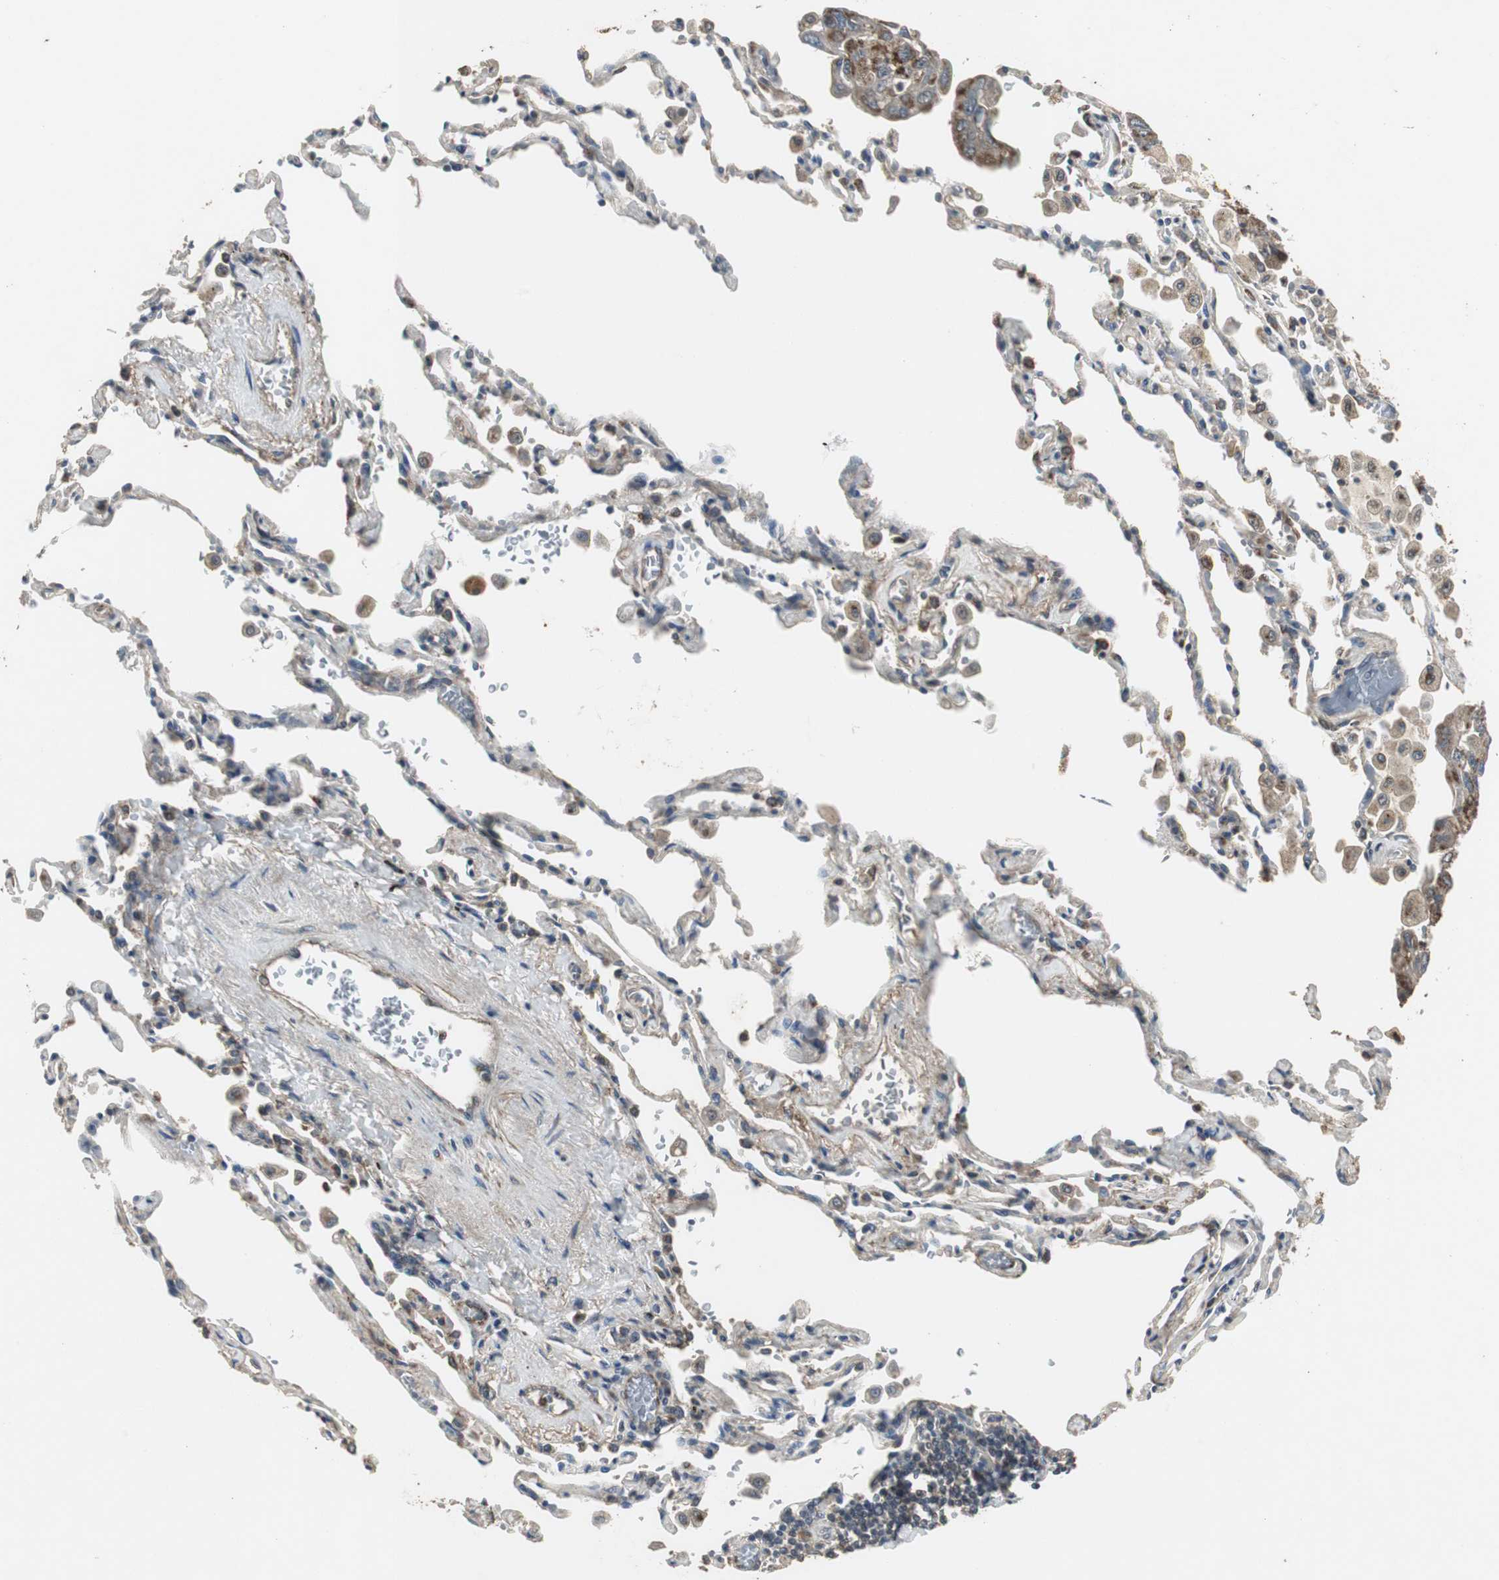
{"staining": {"intensity": "moderate", "quantity": ">75%", "location": "cytoplasmic/membranous"}, "tissue": "lung cancer", "cell_type": "Tumor cells", "image_type": "cancer", "snomed": [{"axis": "morphology", "description": "Adenocarcinoma, NOS"}, {"axis": "topography", "description": "Lung"}], "caption": "Brown immunohistochemical staining in human lung cancer (adenocarcinoma) displays moderate cytoplasmic/membranous staining in about >75% of tumor cells.", "gene": "JTB", "patient": {"sex": "male", "age": 64}}